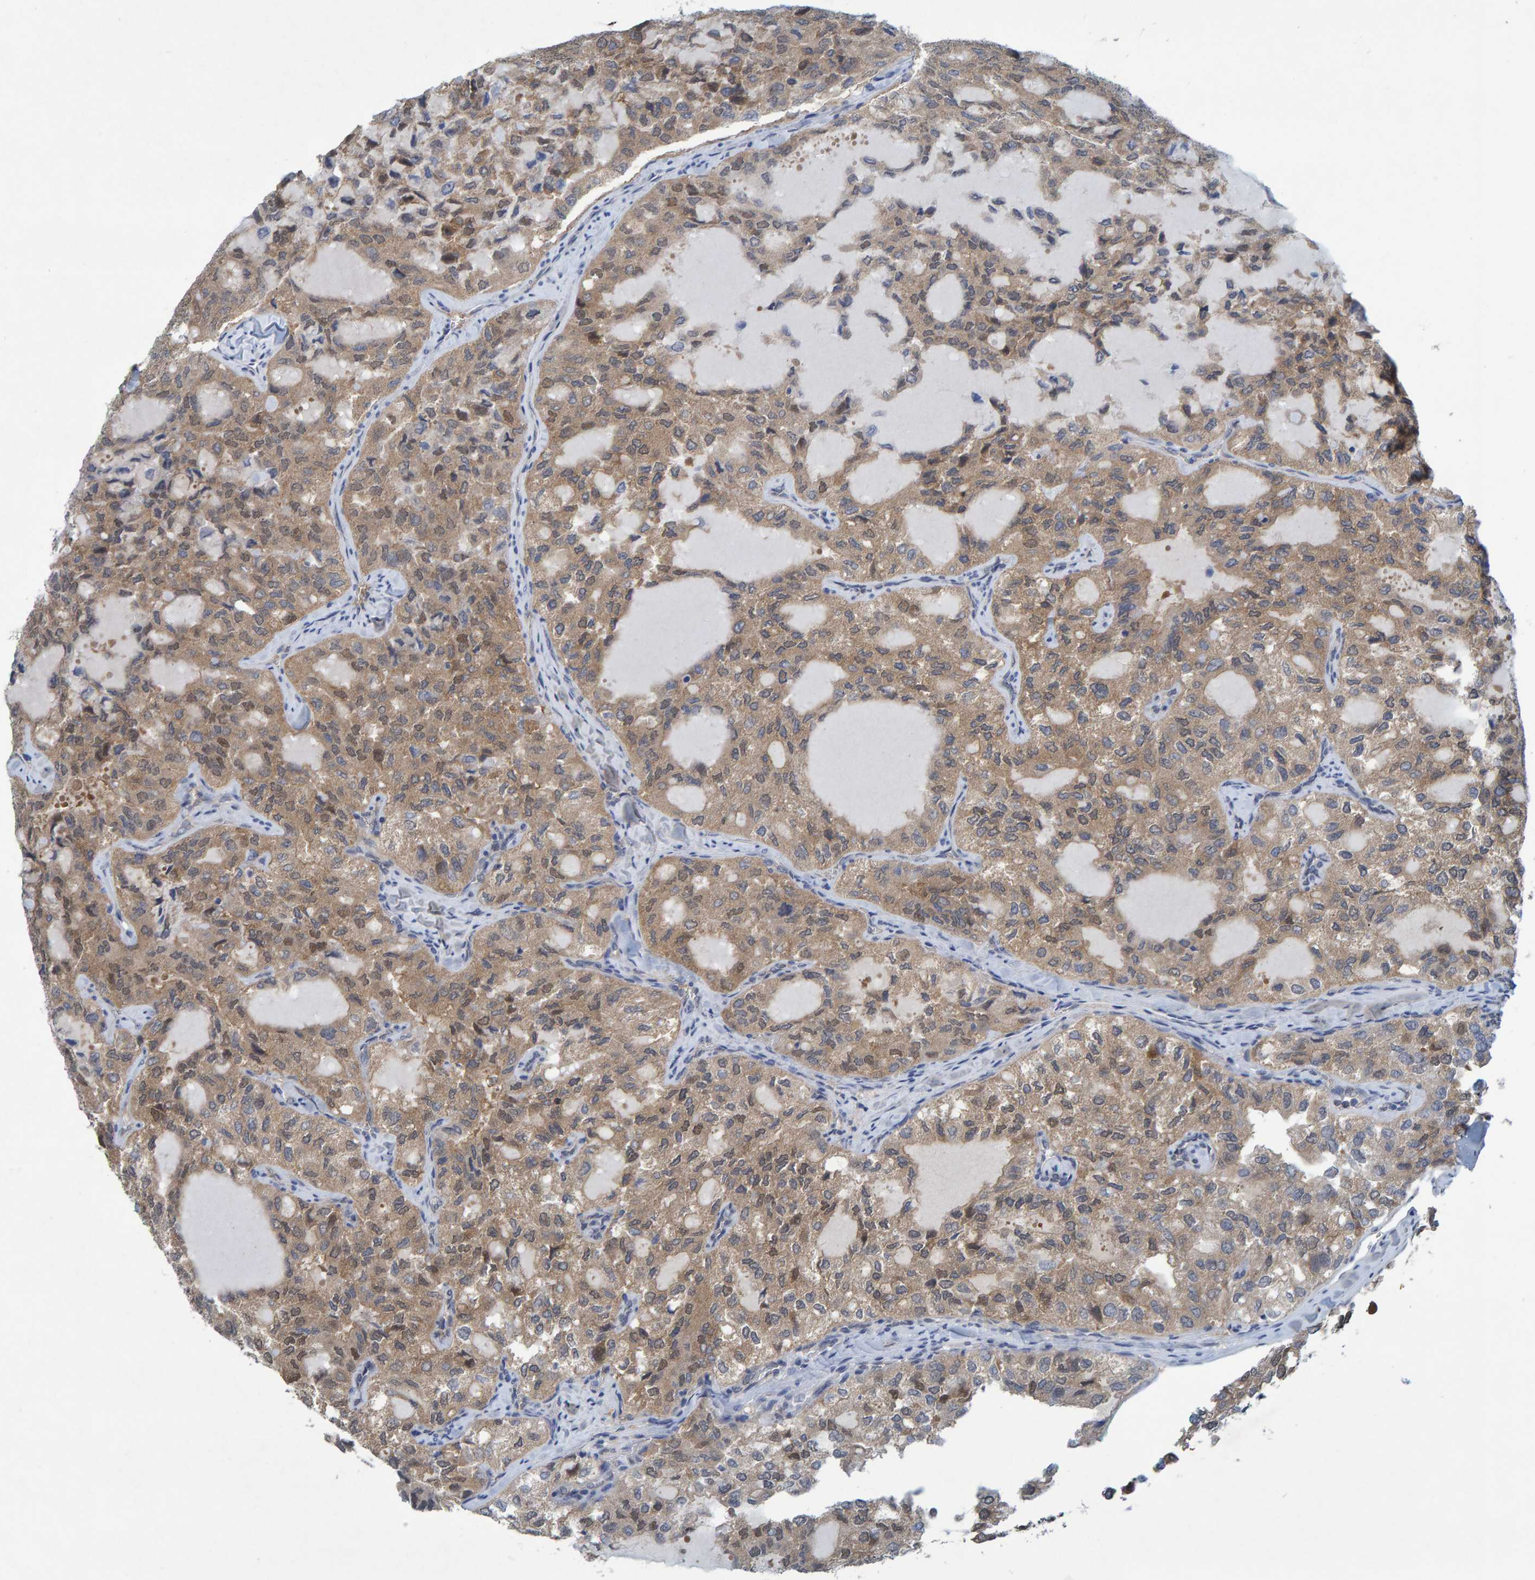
{"staining": {"intensity": "weak", "quantity": ">75%", "location": "cytoplasmic/membranous,nuclear"}, "tissue": "thyroid cancer", "cell_type": "Tumor cells", "image_type": "cancer", "snomed": [{"axis": "morphology", "description": "Follicular adenoma carcinoma, NOS"}, {"axis": "topography", "description": "Thyroid gland"}], "caption": "Thyroid cancer tissue shows weak cytoplasmic/membranous and nuclear staining in approximately >75% of tumor cells, visualized by immunohistochemistry.", "gene": "ALAD", "patient": {"sex": "male", "age": 75}}